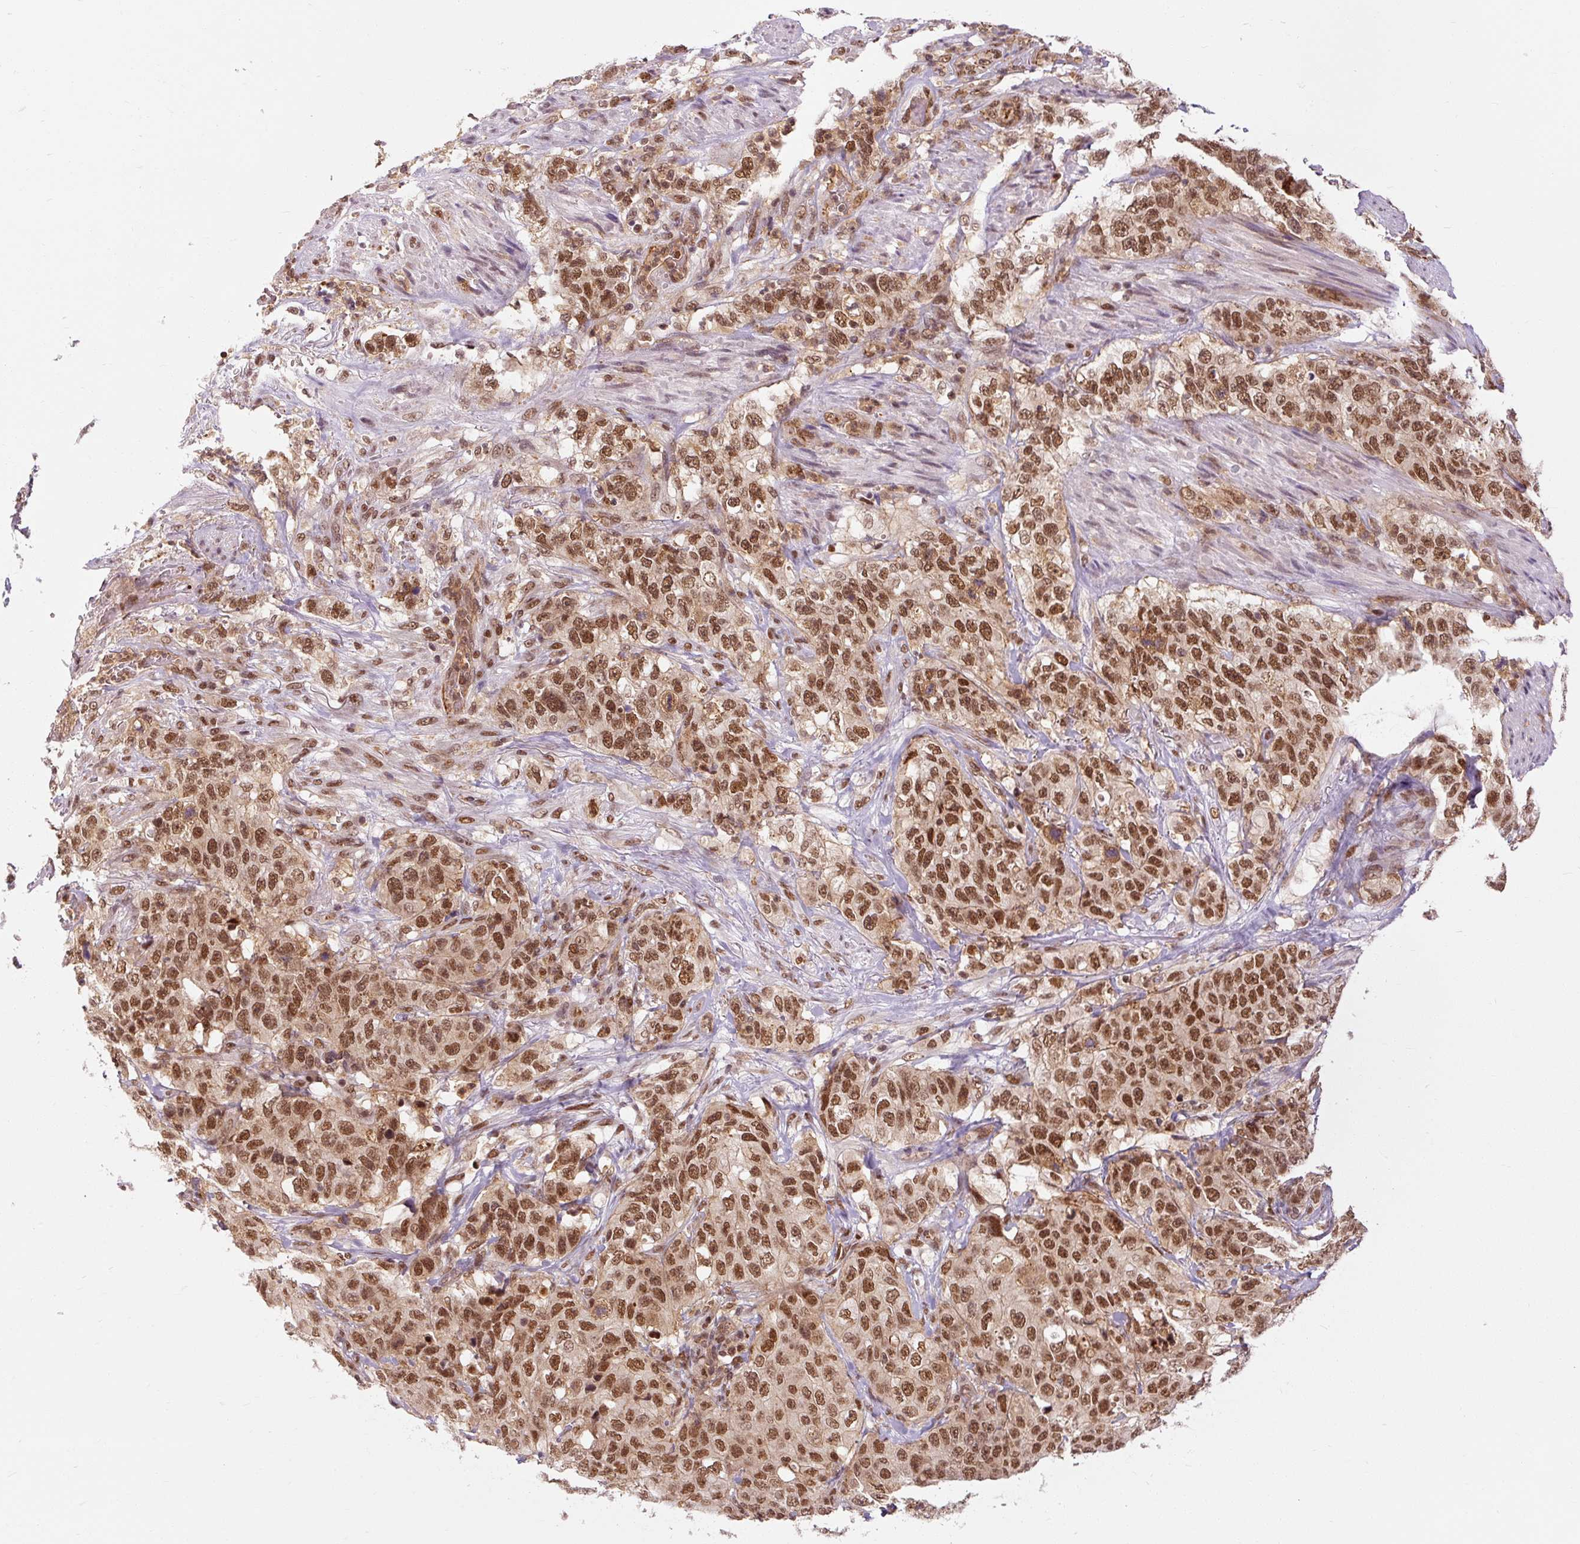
{"staining": {"intensity": "moderate", "quantity": ">75%", "location": "nuclear"}, "tissue": "stomach cancer", "cell_type": "Tumor cells", "image_type": "cancer", "snomed": [{"axis": "morphology", "description": "Adenocarcinoma, NOS"}, {"axis": "topography", "description": "Stomach"}], "caption": "IHC staining of stomach cancer, which demonstrates medium levels of moderate nuclear staining in about >75% of tumor cells indicating moderate nuclear protein positivity. The staining was performed using DAB (3,3'-diaminobenzidine) (brown) for protein detection and nuclei were counterstained in hematoxylin (blue).", "gene": "CSTF1", "patient": {"sex": "male", "age": 48}}